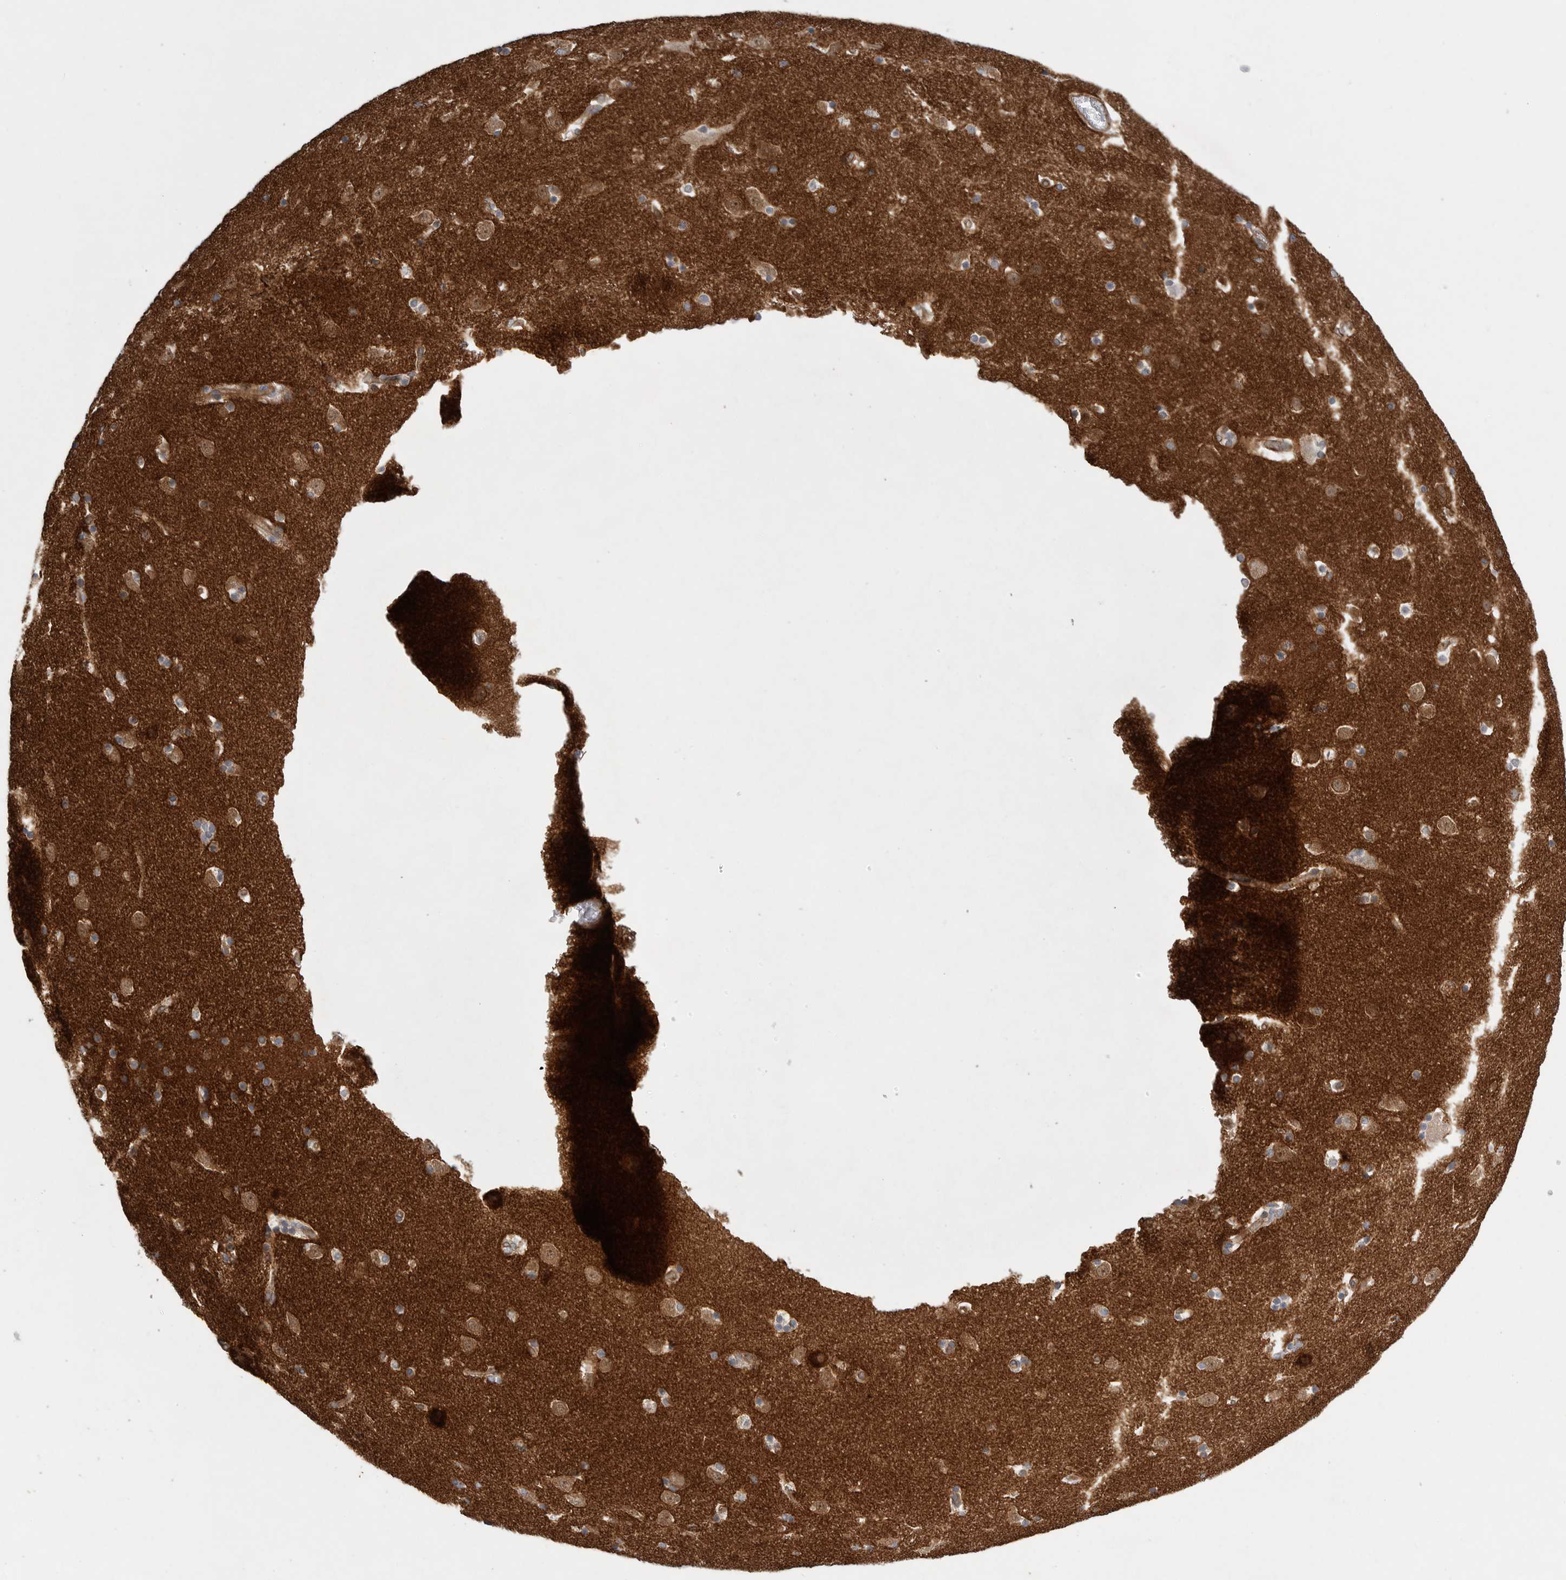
{"staining": {"intensity": "moderate", "quantity": ">75%", "location": "cytoplasmic/membranous"}, "tissue": "caudate", "cell_type": "Glial cells", "image_type": "normal", "snomed": [{"axis": "morphology", "description": "Normal tissue, NOS"}, {"axis": "topography", "description": "Lateral ventricle wall"}], "caption": "Immunohistochemistry (DAB (3,3'-diaminobenzidine)) staining of unremarkable human caudate exhibits moderate cytoplasmic/membranous protein expression in about >75% of glial cells. The staining was performed using DAB (3,3'-diaminobenzidine) to visualize the protein expression in brown, while the nuclei were stained in blue with hematoxylin (Magnification: 20x).", "gene": "PRKCH", "patient": {"sex": "male", "age": 45}}